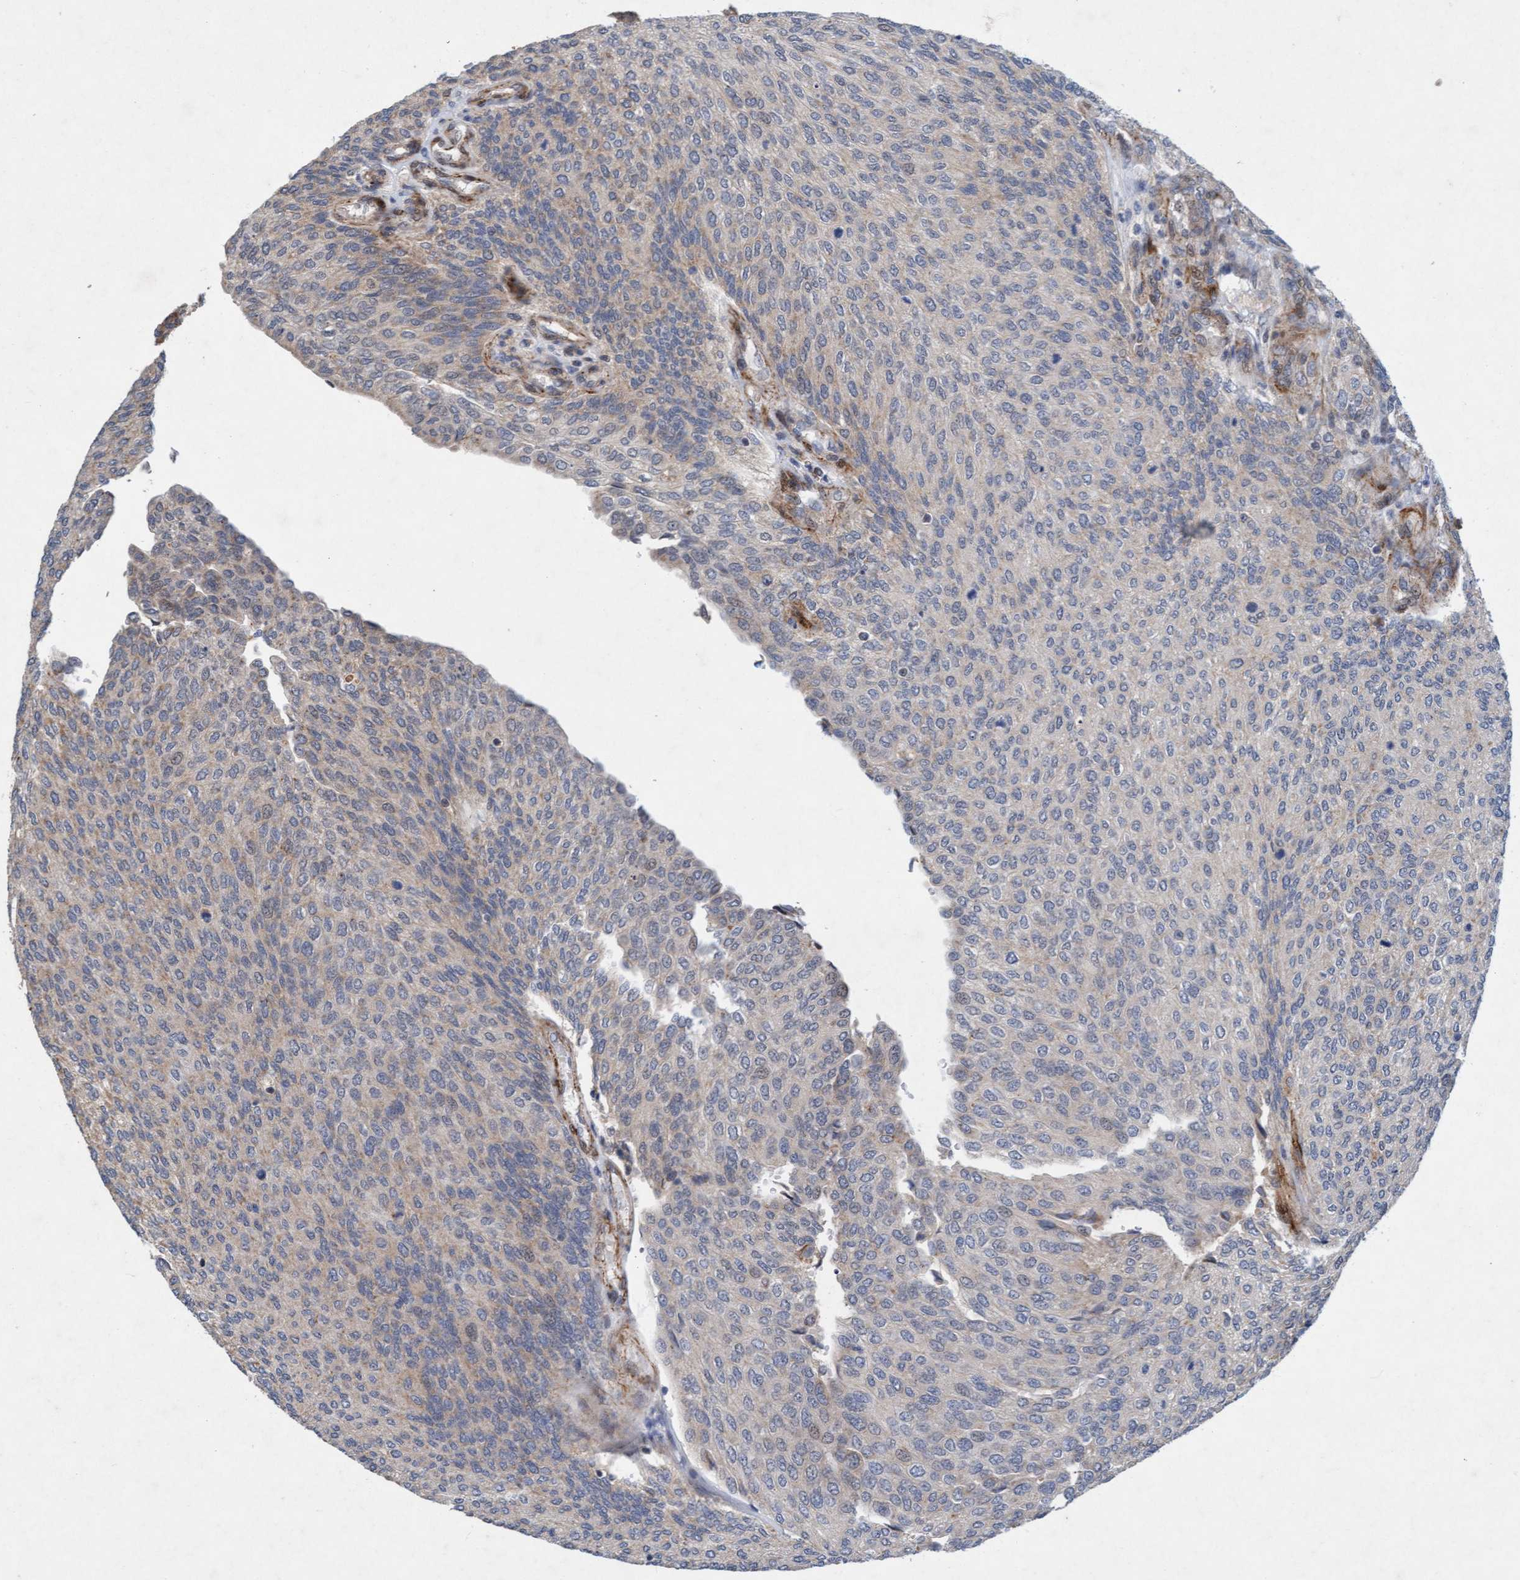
{"staining": {"intensity": "weak", "quantity": "25%-75%", "location": "cytoplasmic/membranous"}, "tissue": "urothelial cancer", "cell_type": "Tumor cells", "image_type": "cancer", "snomed": [{"axis": "morphology", "description": "Urothelial carcinoma, Low grade"}, {"axis": "topography", "description": "Urinary bladder"}], "caption": "Tumor cells reveal low levels of weak cytoplasmic/membranous positivity in approximately 25%-75% of cells in human urothelial carcinoma (low-grade).", "gene": "TMEM70", "patient": {"sex": "female", "age": 79}}